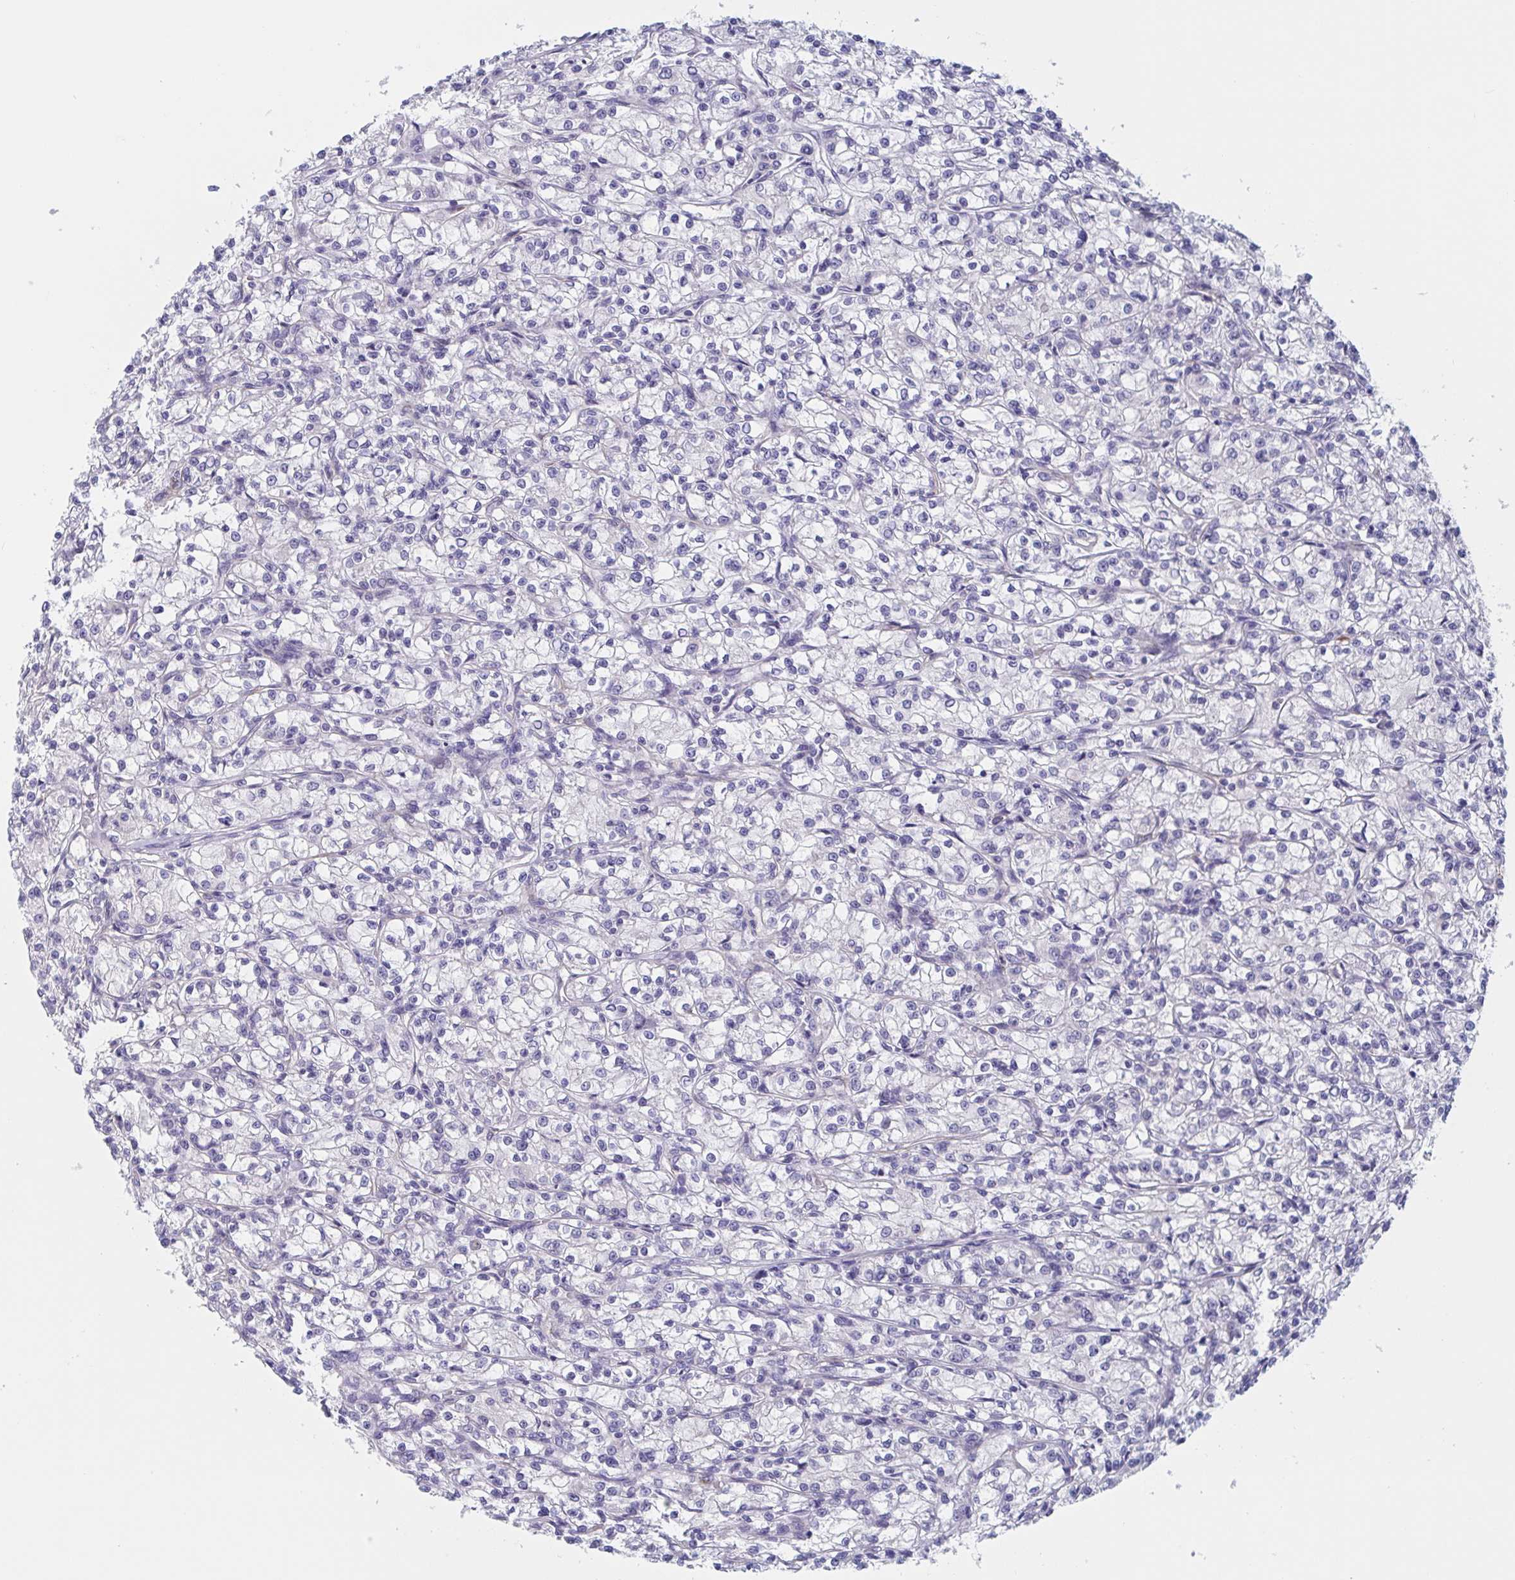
{"staining": {"intensity": "negative", "quantity": "none", "location": "none"}, "tissue": "renal cancer", "cell_type": "Tumor cells", "image_type": "cancer", "snomed": [{"axis": "morphology", "description": "Adenocarcinoma, NOS"}, {"axis": "topography", "description": "Kidney"}], "caption": "Immunohistochemistry of adenocarcinoma (renal) exhibits no staining in tumor cells.", "gene": "ST14", "patient": {"sex": "female", "age": 59}}